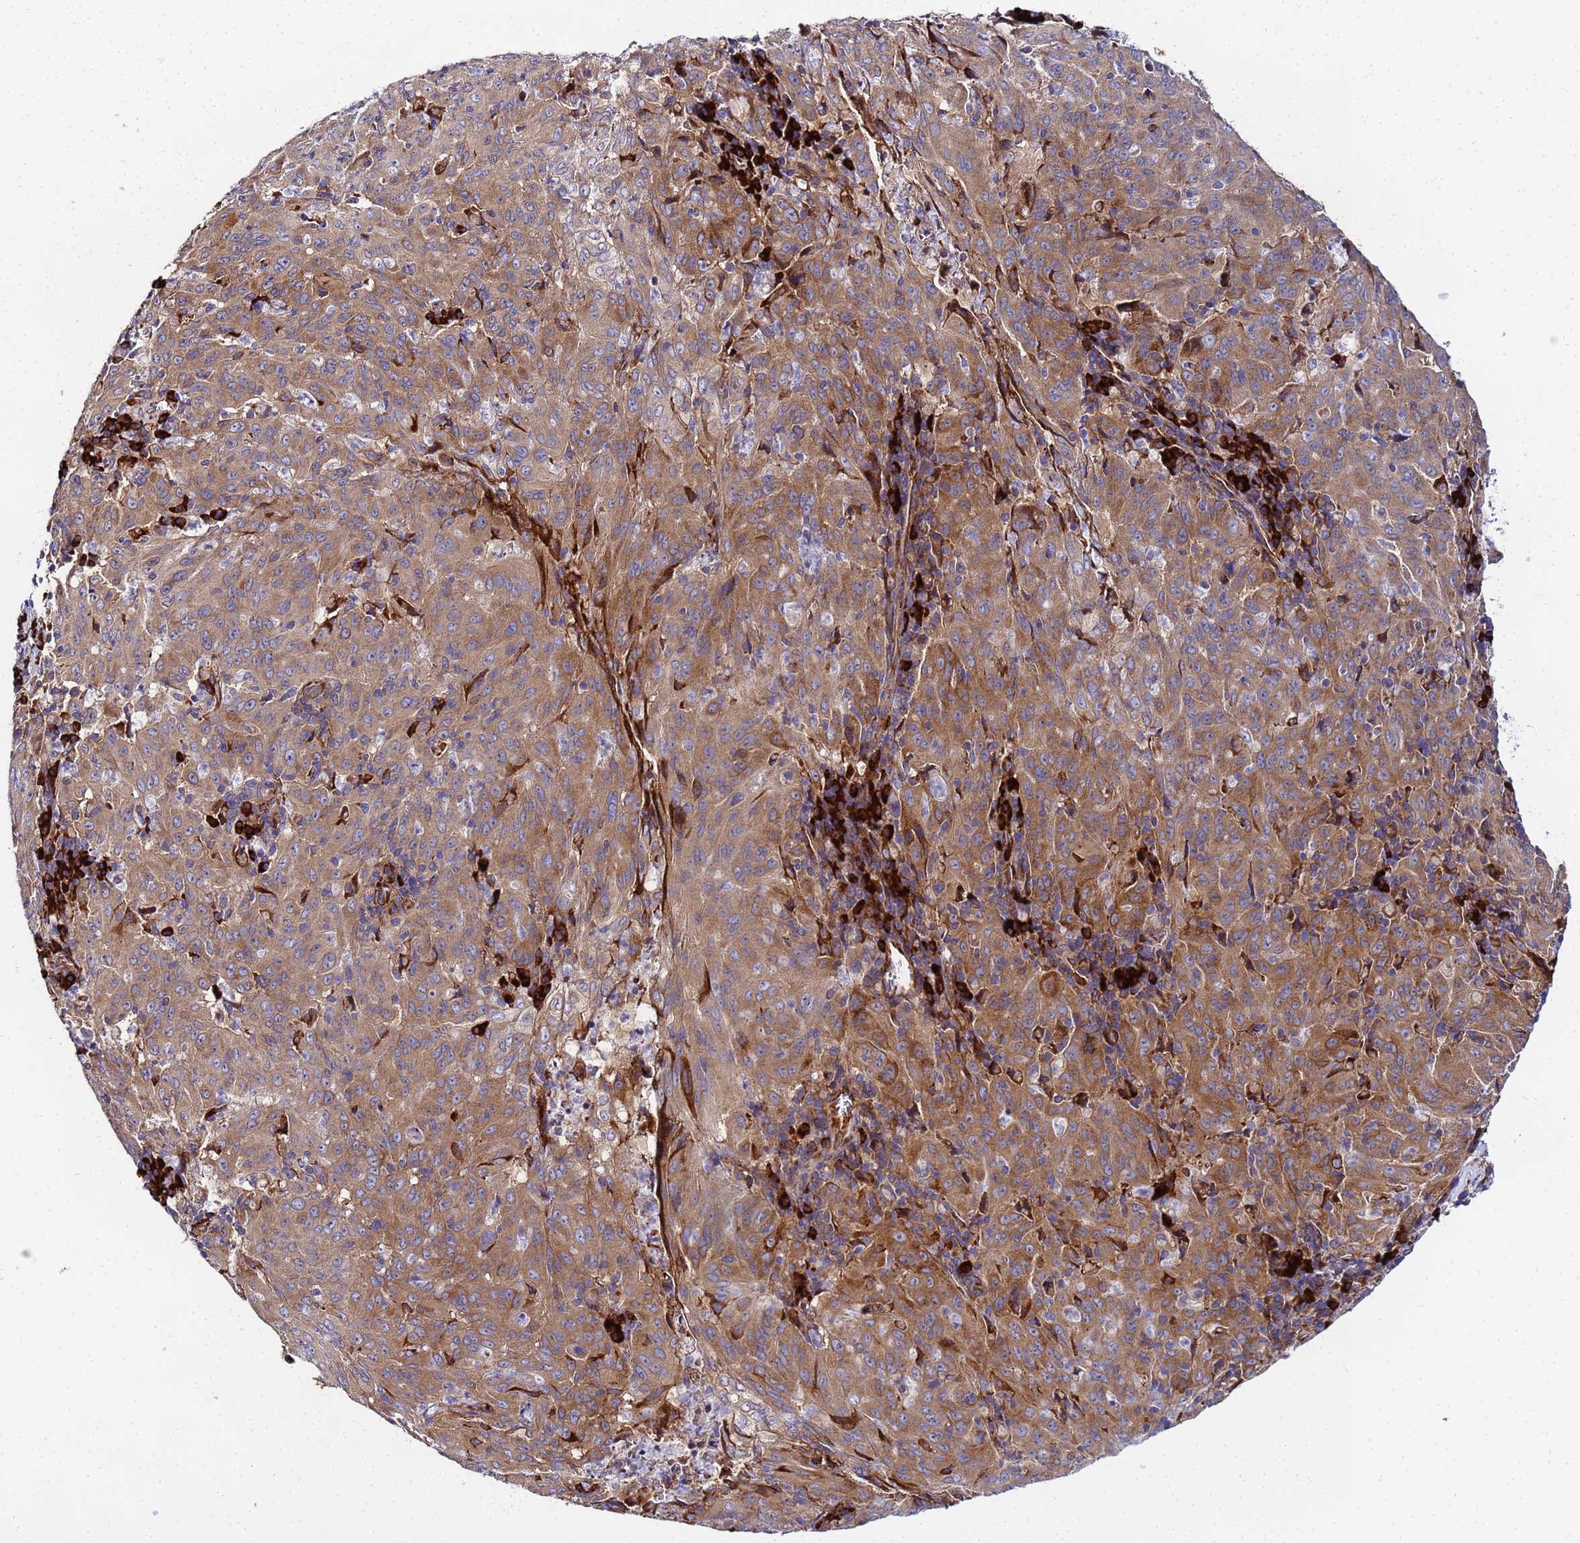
{"staining": {"intensity": "moderate", "quantity": ">75%", "location": "cytoplasmic/membranous"}, "tissue": "pancreatic cancer", "cell_type": "Tumor cells", "image_type": "cancer", "snomed": [{"axis": "morphology", "description": "Adenocarcinoma, NOS"}, {"axis": "topography", "description": "Pancreas"}], "caption": "Pancreatic adenocarcinoma was stained to show a protein in brown. There is medium levels of moderate cytoplasmic/membranous staining in about >75% of tumor cells.", "gene": "POM121", "patient": {"sex": "male", "age": 63}}